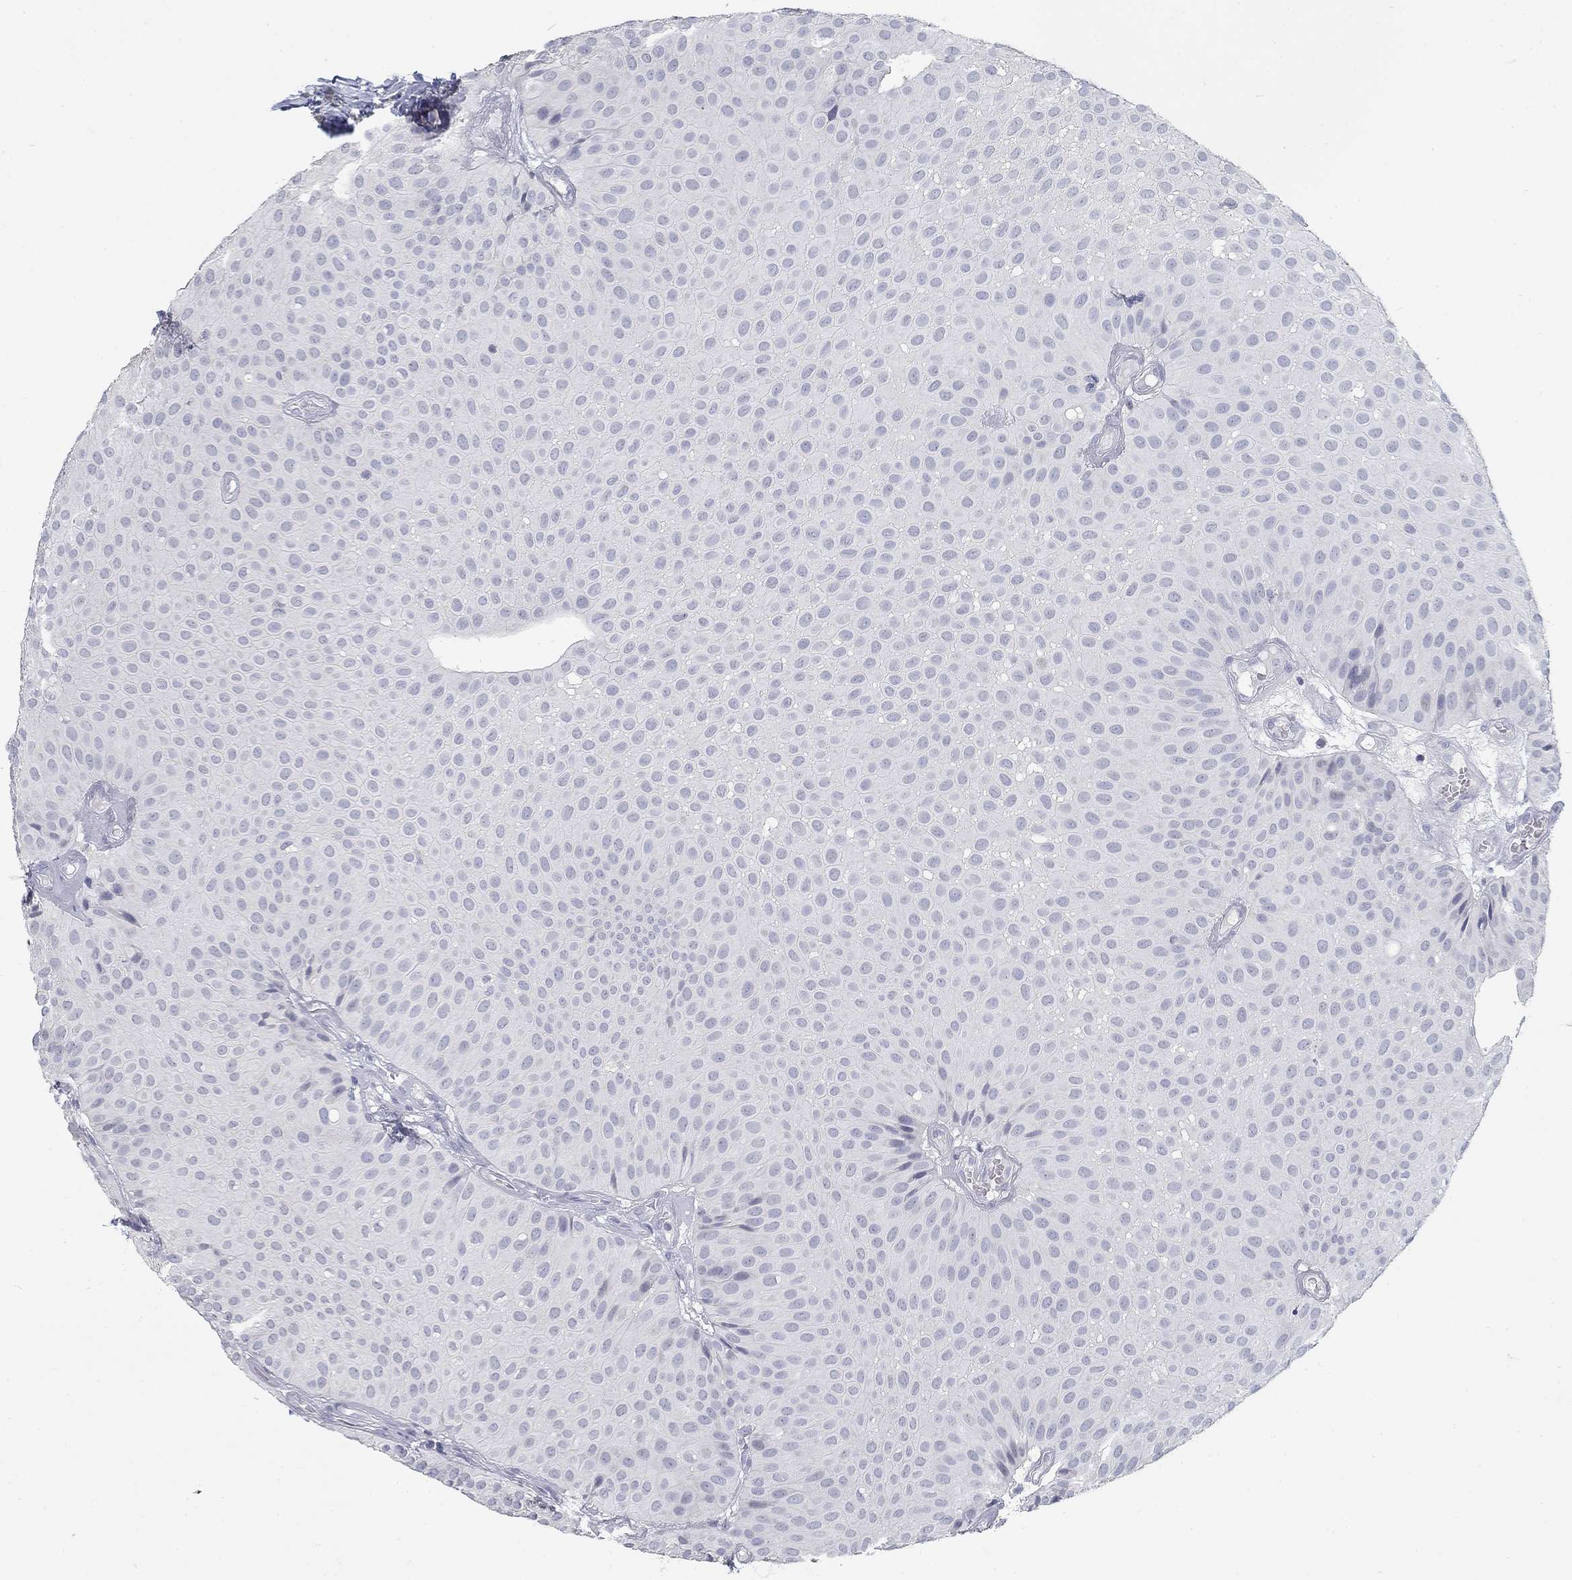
{"staining": {"intensity": "negative", "quantity": "none", "location": "none"}, "tissue": "urothelial cancer", "cell_type": "Tumor cells", "image_type": "cancer", "snomed": [{"axis": "morphology", "description": "Urothelial carcinoma, Low grade"}, {"axis": "topography", "description": "Urinary bladder"}], "caption": "This is a micrograph of immunohistochemistry (IHC) staining of urothelial cancer, which shows no expression in tumor cells.", "gene": "ATP1A3", "patient": {"sex": "male", "age": 64}}